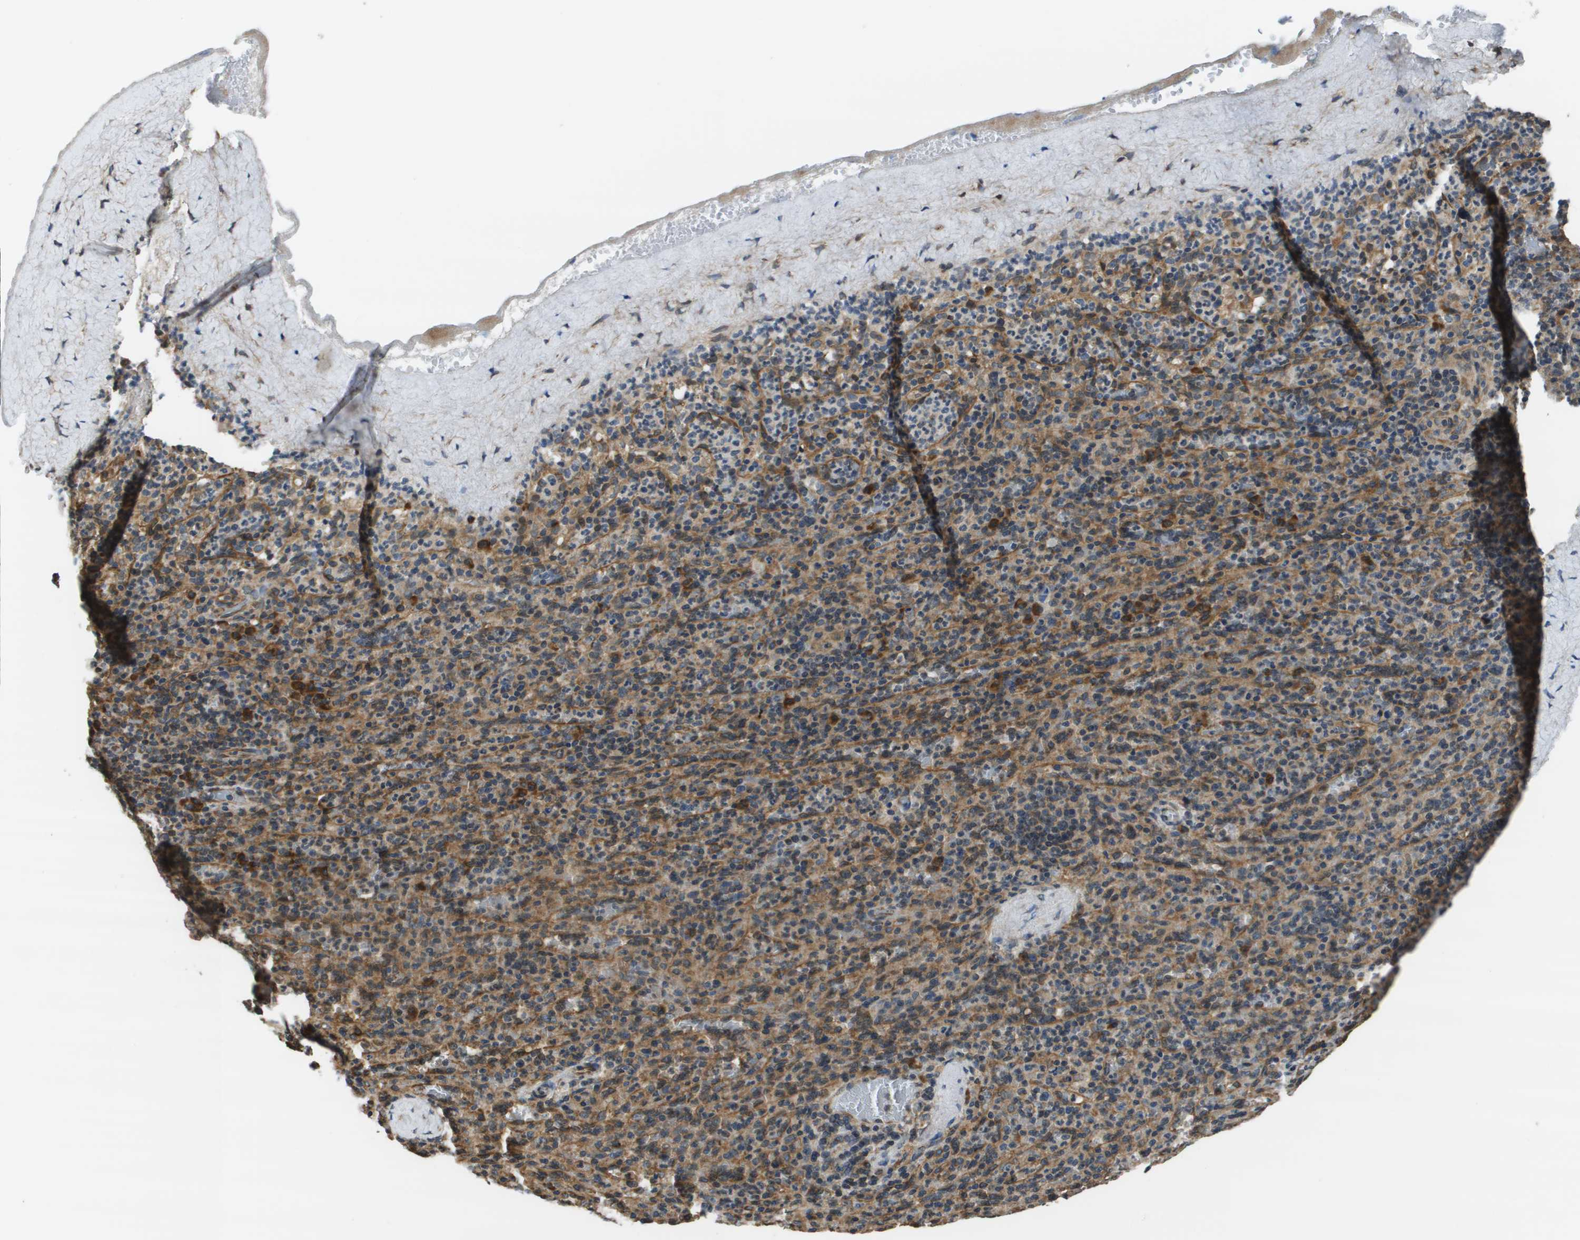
{"staining": {"intensity": "moderate", "quantity": ">75%", "location": "cytoplasmic/membranous"}, "tissue": "spleen", "cell_type": "Cells in red pulp", "image_type": "normal", "snomed": [{"axis": "morphology", "description": "Normal tissue, NOS"}, {"axis": "topography", "description": "Spleen"}], "caption": "Immunohistochemistry (IHC) of benign spleen displays medium levels of moderate cytoplasmic/membranous staining in about >75% of cells in red pulp.", "gene": "SEC62", "patient": {"sex": "male", "age": 36}}